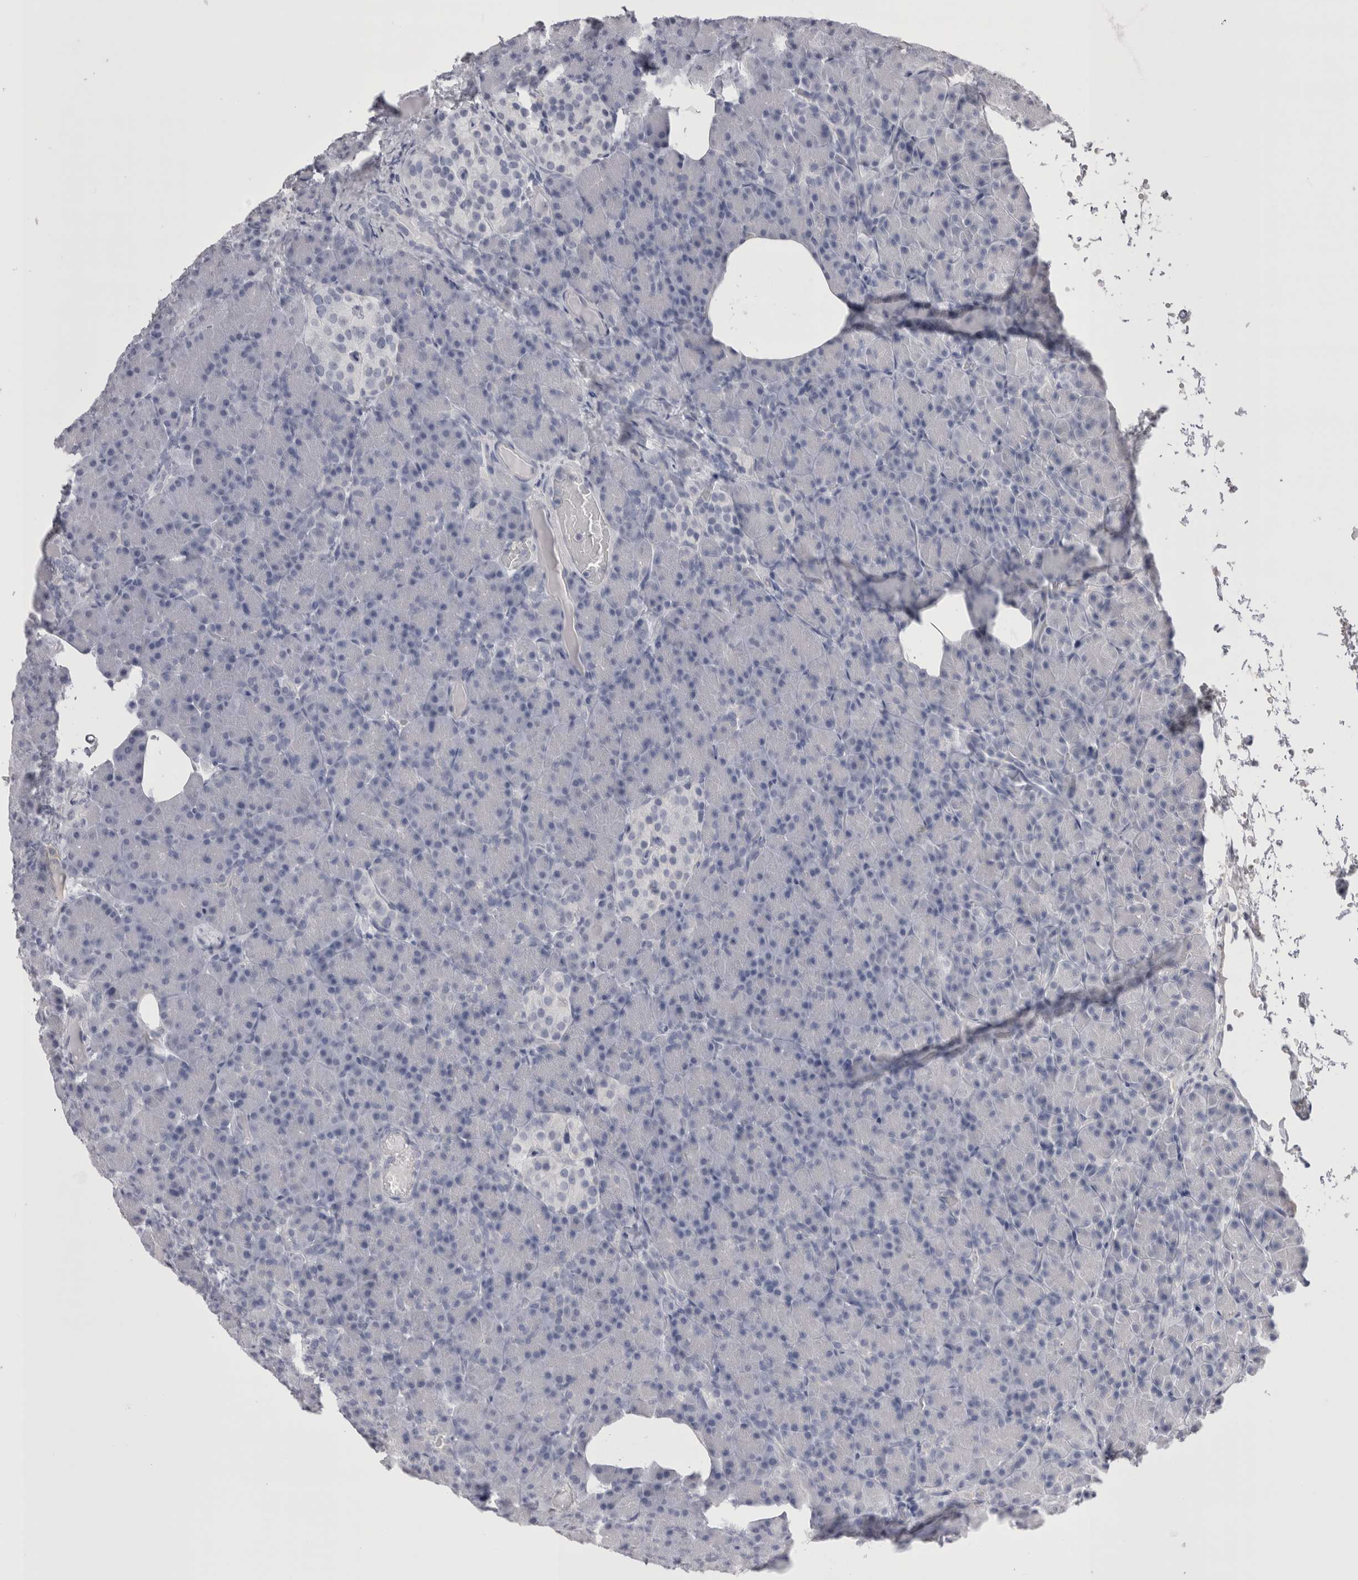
{"staining": {"intensity": "negative", "quantity": "none", "location": "none"}, "tissue": "pancreas", "cell_type": "Exocrine glandular cells", "image_type": "normal", "snomed": [{"axis": "morphology", "description": "Normal tissue, NOS"}, {"axis": "topography", "description": "Pancreas"}], "caption": "Photomicrograph shows no protein staining in exocrine glandular cells of benign pancreas.", "gene": "CDHR5", "patient": {"sex": "female", "age": 43}}